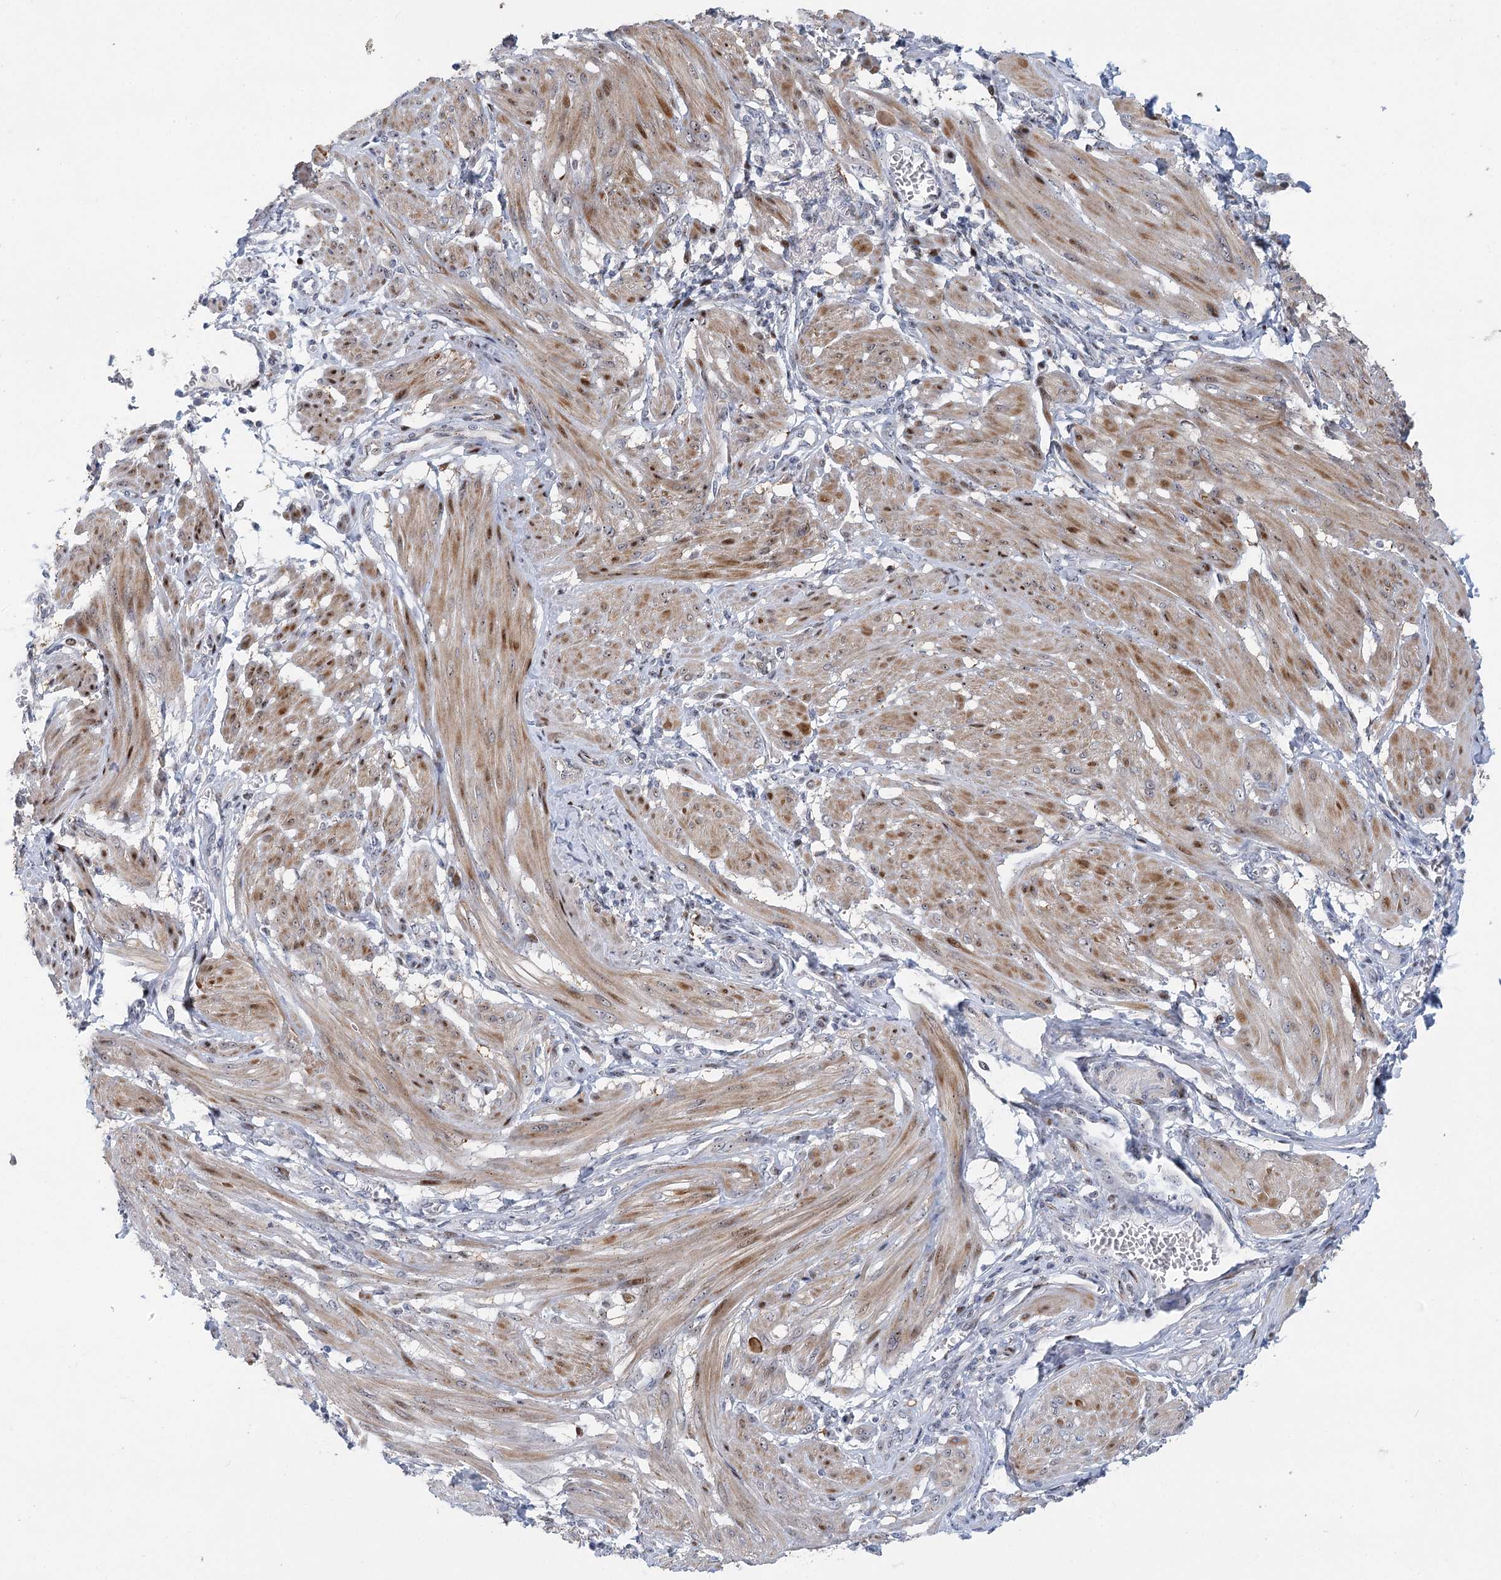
{"staining": {"intensity": "moderate", "quantity": ">75%", "location": "cytoplasmic/membranous,nuclear"}, "tissue": "smooth muscle", "cell_type": "Smooth muscle cells", "image_type": "normal", "snomed": [{"axis": "morphology", "description": "Normal tissue, NOS"}, {"axis": "topography", "description": "Smooth muscle"}], "caption": "Immunohistochemical staining of unremarkable smooth muscle displays medium levels of moderate cytoplasmic/membranous,nuclear staining in approximately >75% of smooth muscle cells.", "gene": "CAMTA1", "patient": {"sex": "female", "age": 39}}